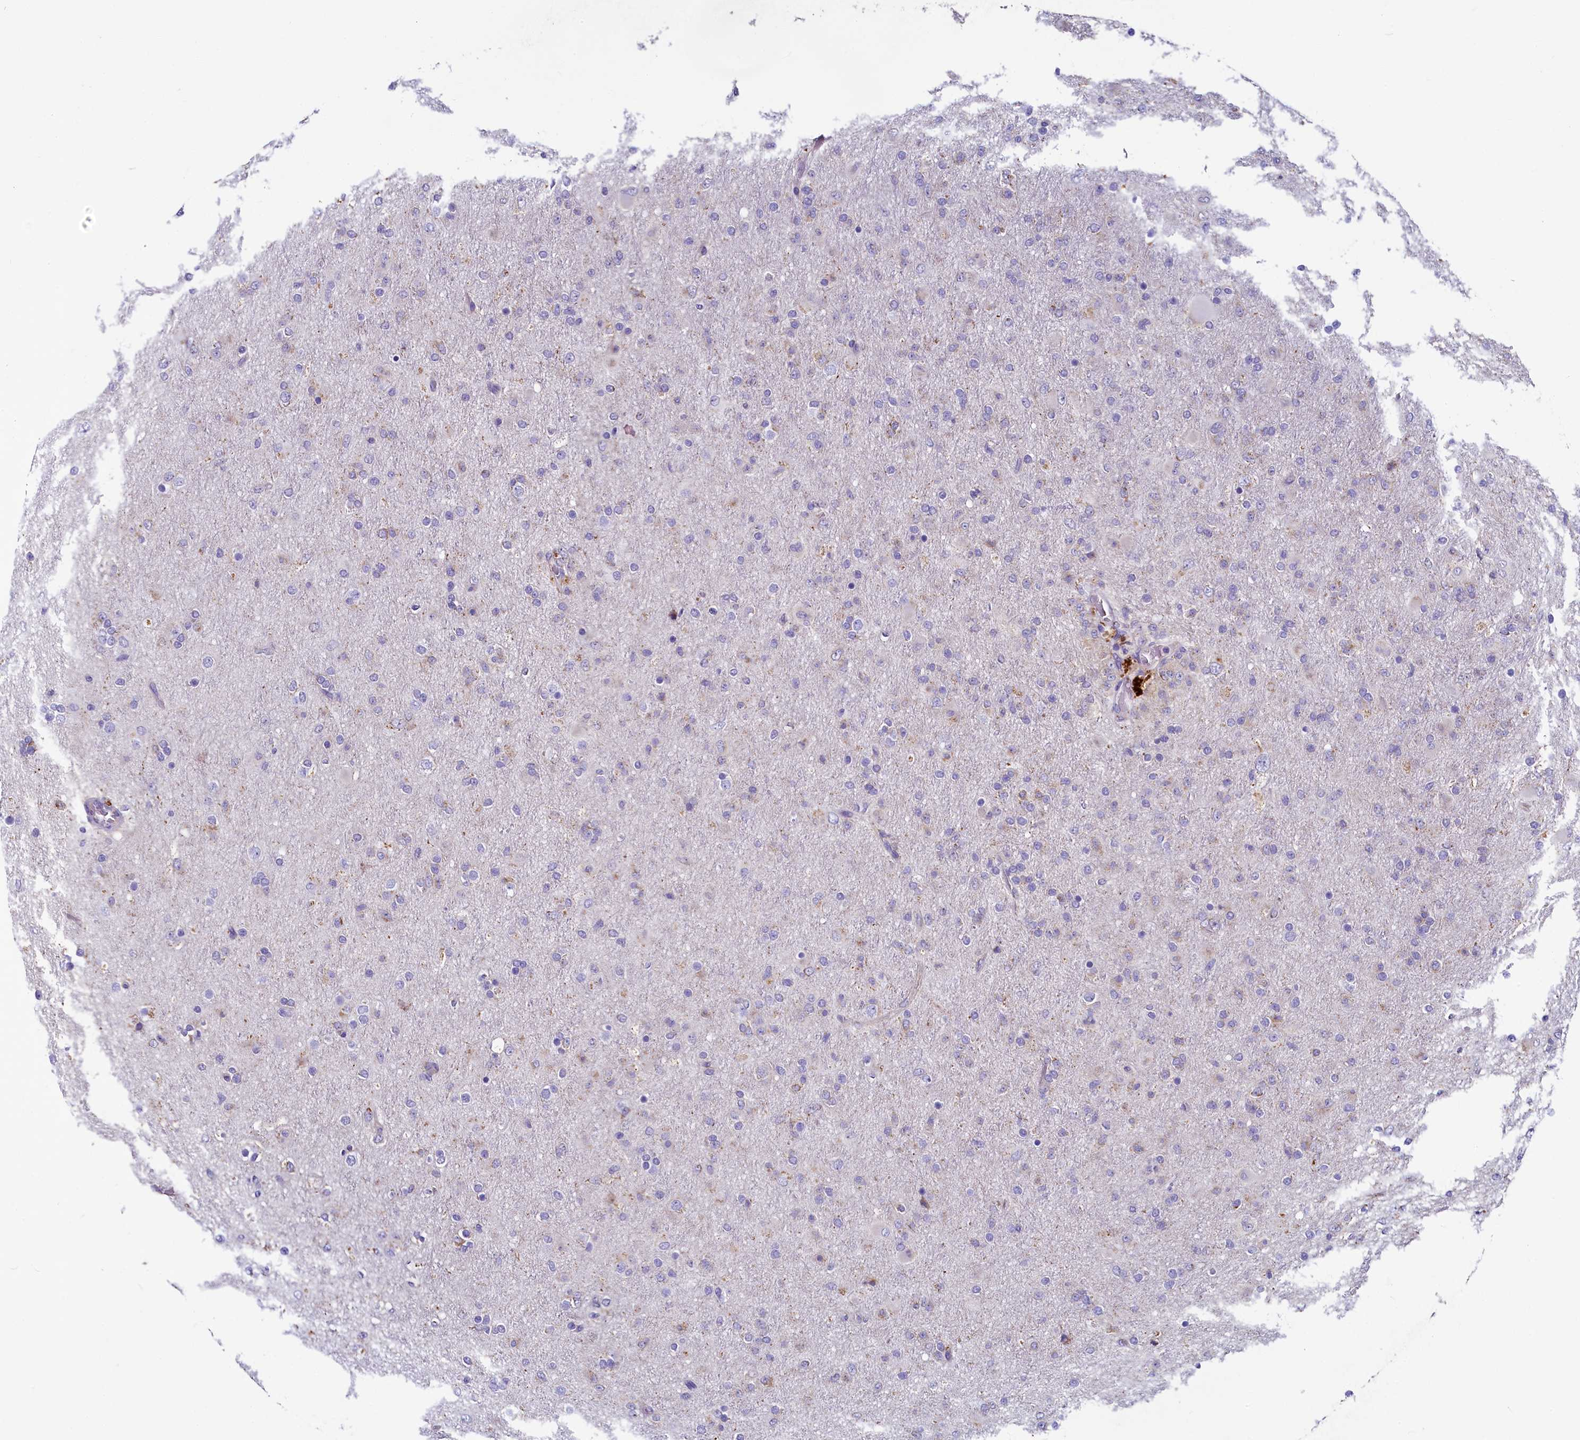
{"staining": {"intensity": "negative", "quantity": "none", "location": "none"}, "tissue": "glioma", "cell_type": "Tumor cells", "image_type": "cancer", "snomed": [{"axis": "morphology", "description": "Glioma, malignant, Low grade"}, {"axis": "topography", "description": "Brain"}], "caption": "This is a photomicrograph of immunohistochemistry staining of glioma, which shows no positivity in tumor cells.", "gene": "INSC", "patient": {"sex": "male", "age": 65}}